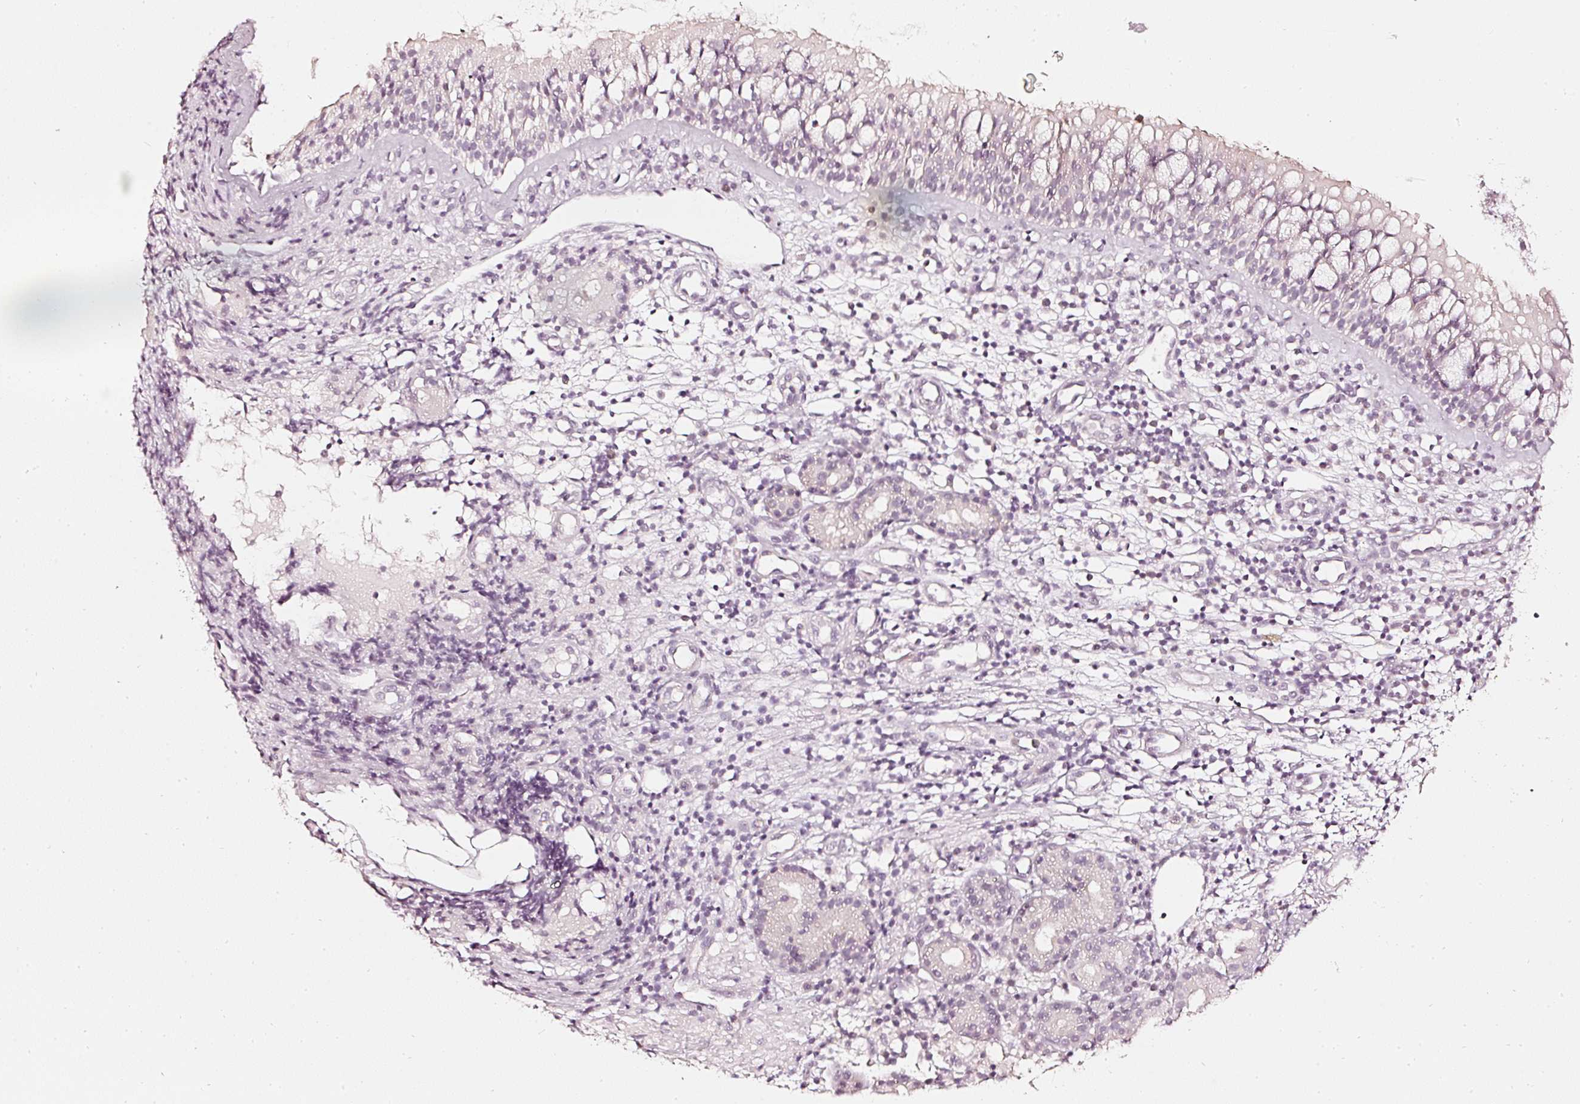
{"staining": {"intensity": "negative", "quantity": "none", "location": "none"}, "tissue": "nasopharynx", "cell_type": "Respiratory epithelial cells", "image_type": "normal", "snomed": [{"axis": "morphology", "description": "Normal tissue, NOS"}, {"axis": "topography", "description": "Nasopharynx"}], "caption": "The image demonstrates no significant staining in respiratory epithelial cells of nasopharynx.", "gene": "CNP", "patient": {"sex": "female", "age": 62}}